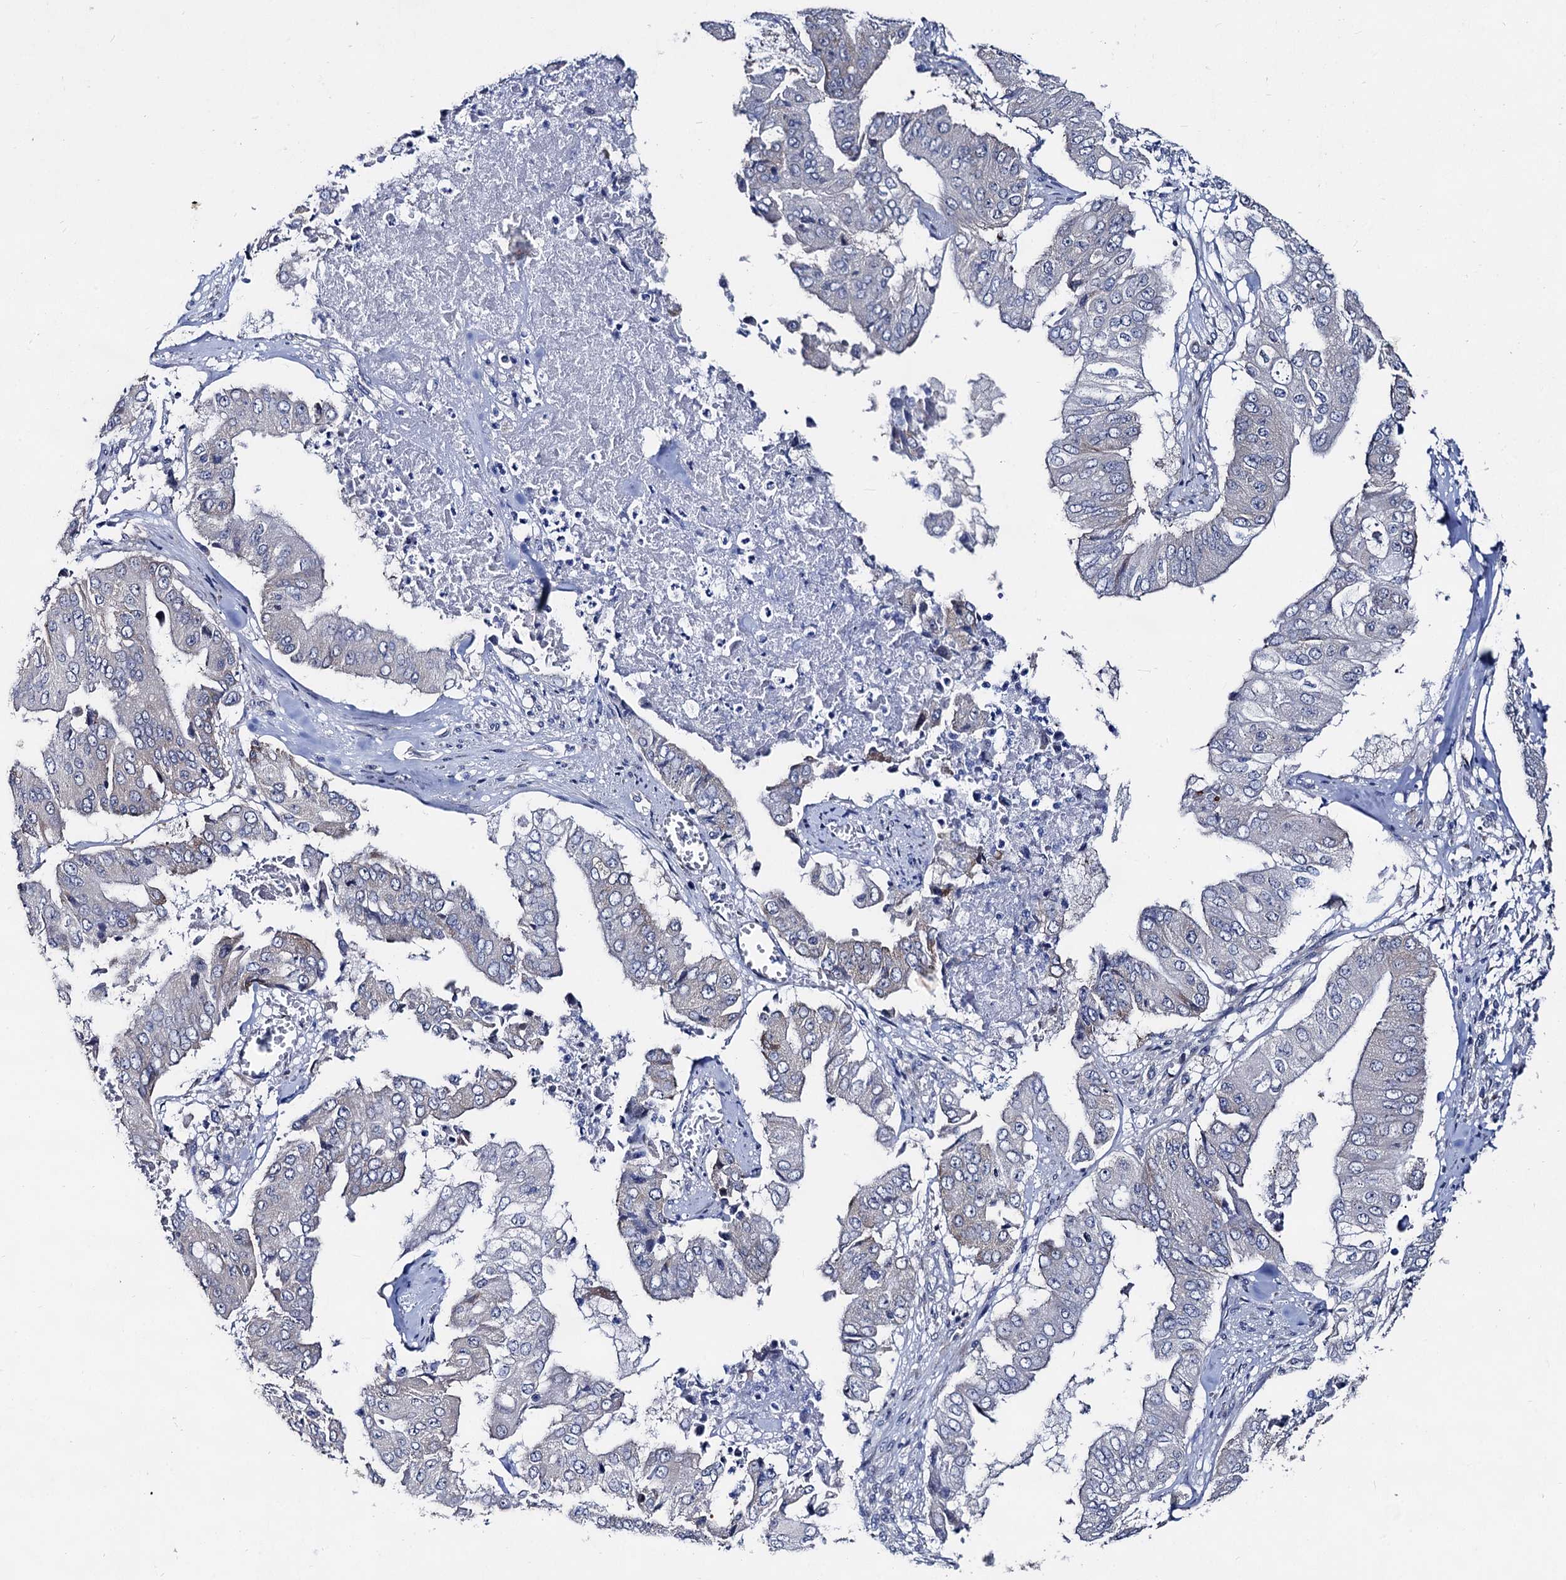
{"staining": {"intensity": "negative", "quantity": "none", "location": "none"}, "tissue": "pancreatic cancer", "cell_type": "Tumor cells", "image_type": "cancer", "snomed": [{"axis": "morphology", "description": "Adenocarcinoma, NOS"}, {"axis": "topography", "description": "Pancreas"}], "caption": "The IHC histopathology image has no significant positivity in tumor cells of pancreatic cancer tissue.", "gene": "CAPRIN2", "patient": {"sex": "female", "age": 77}}